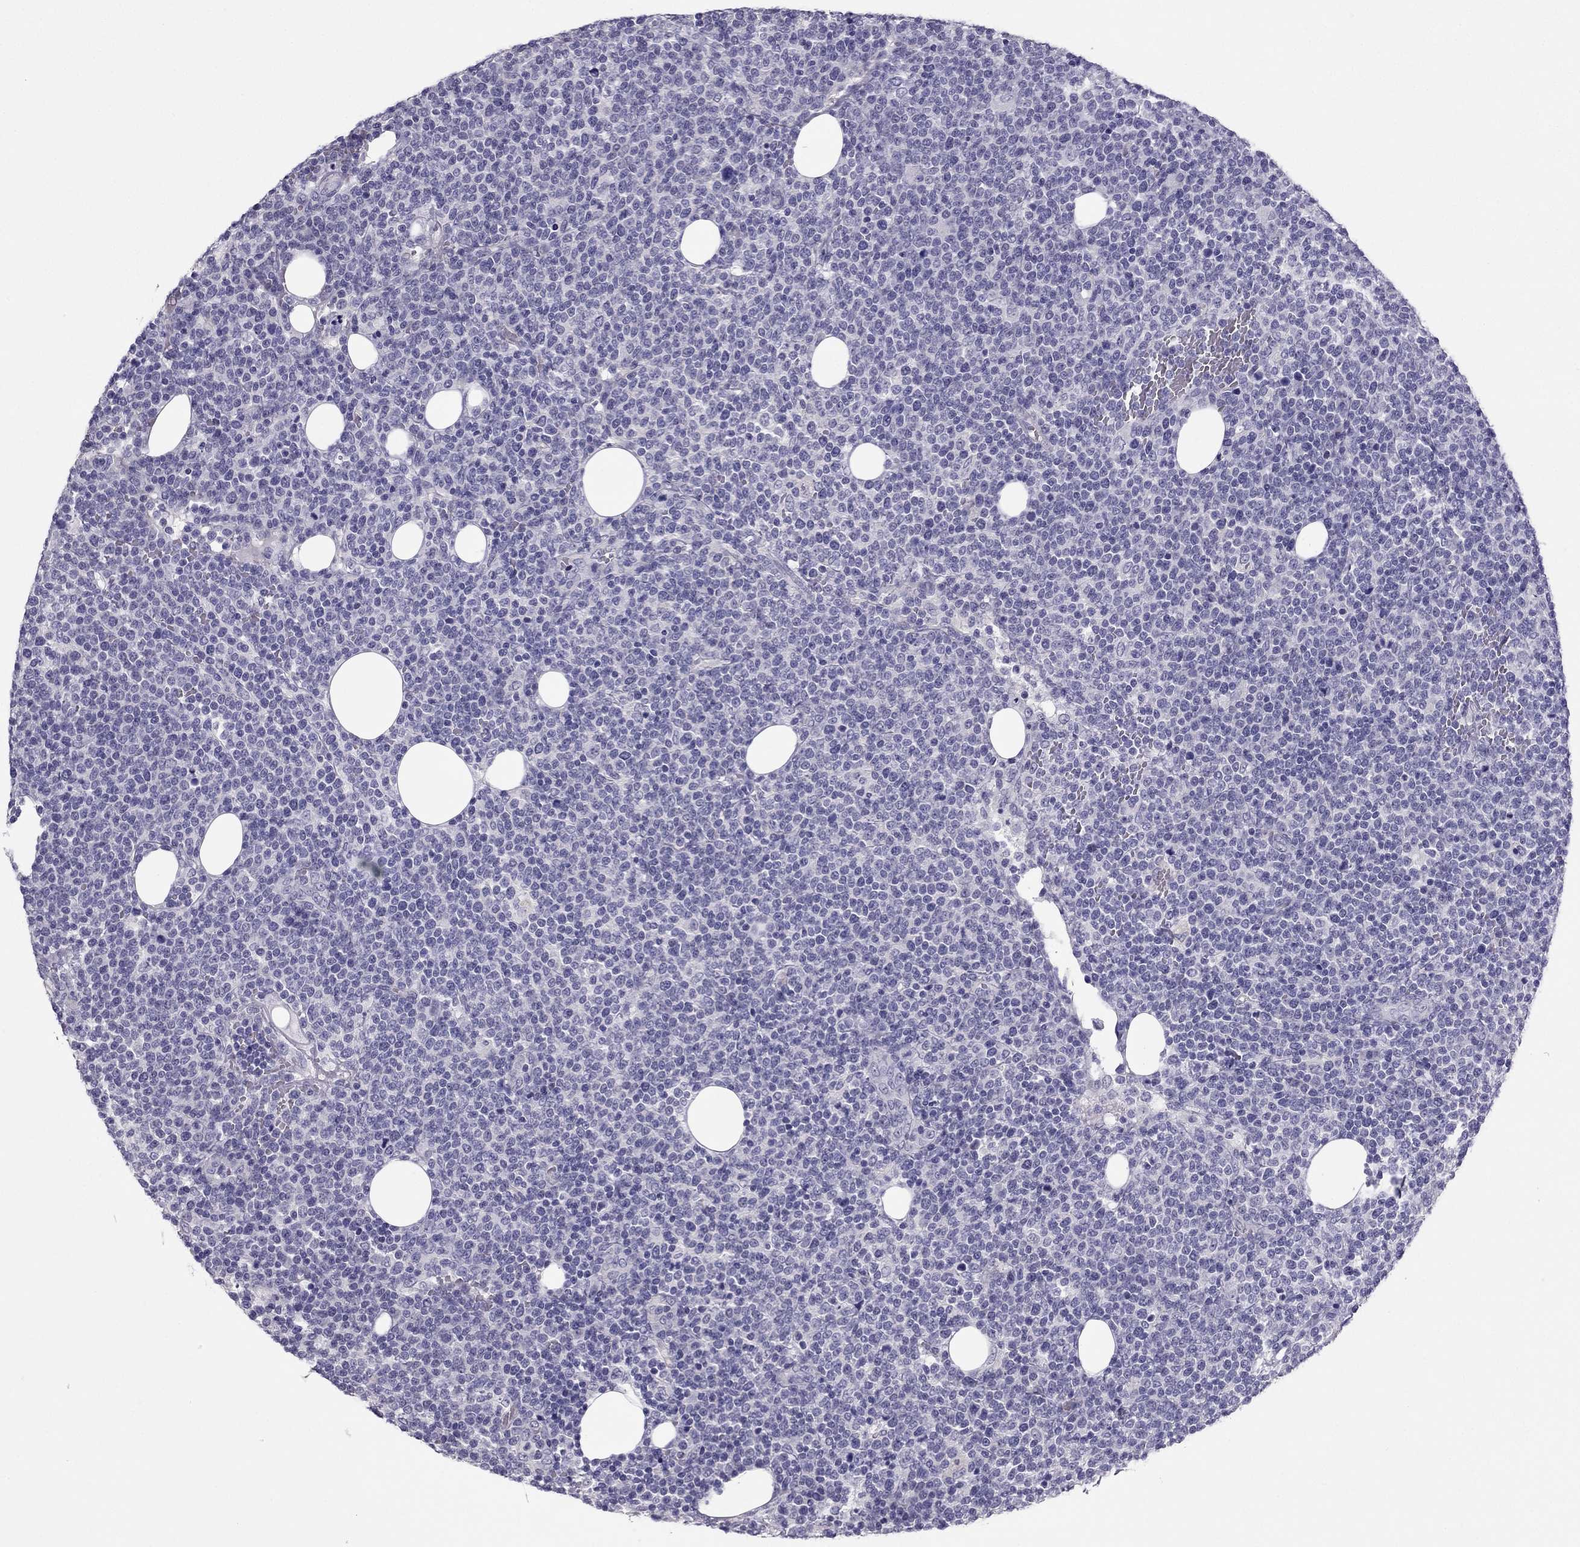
{"staining": {"intensity": "negative", "quantity": "none", "location": "none"}, "tissue": "lymphoma", "cell_type": "Tumor cells", "image_type": "cancer", "snomed": [{"axis": "morphology", "description": "Malignant lymphoma, non-Hodgkin's type, High grade"}, {"axis": "topography", "description": "Lymph node"}], "caption": "Micrograph shows no significant protein positivity in tumor cells of lymphoma.", "gene": "PDE6A", "patient": {"sex": "male", "age": 61}}